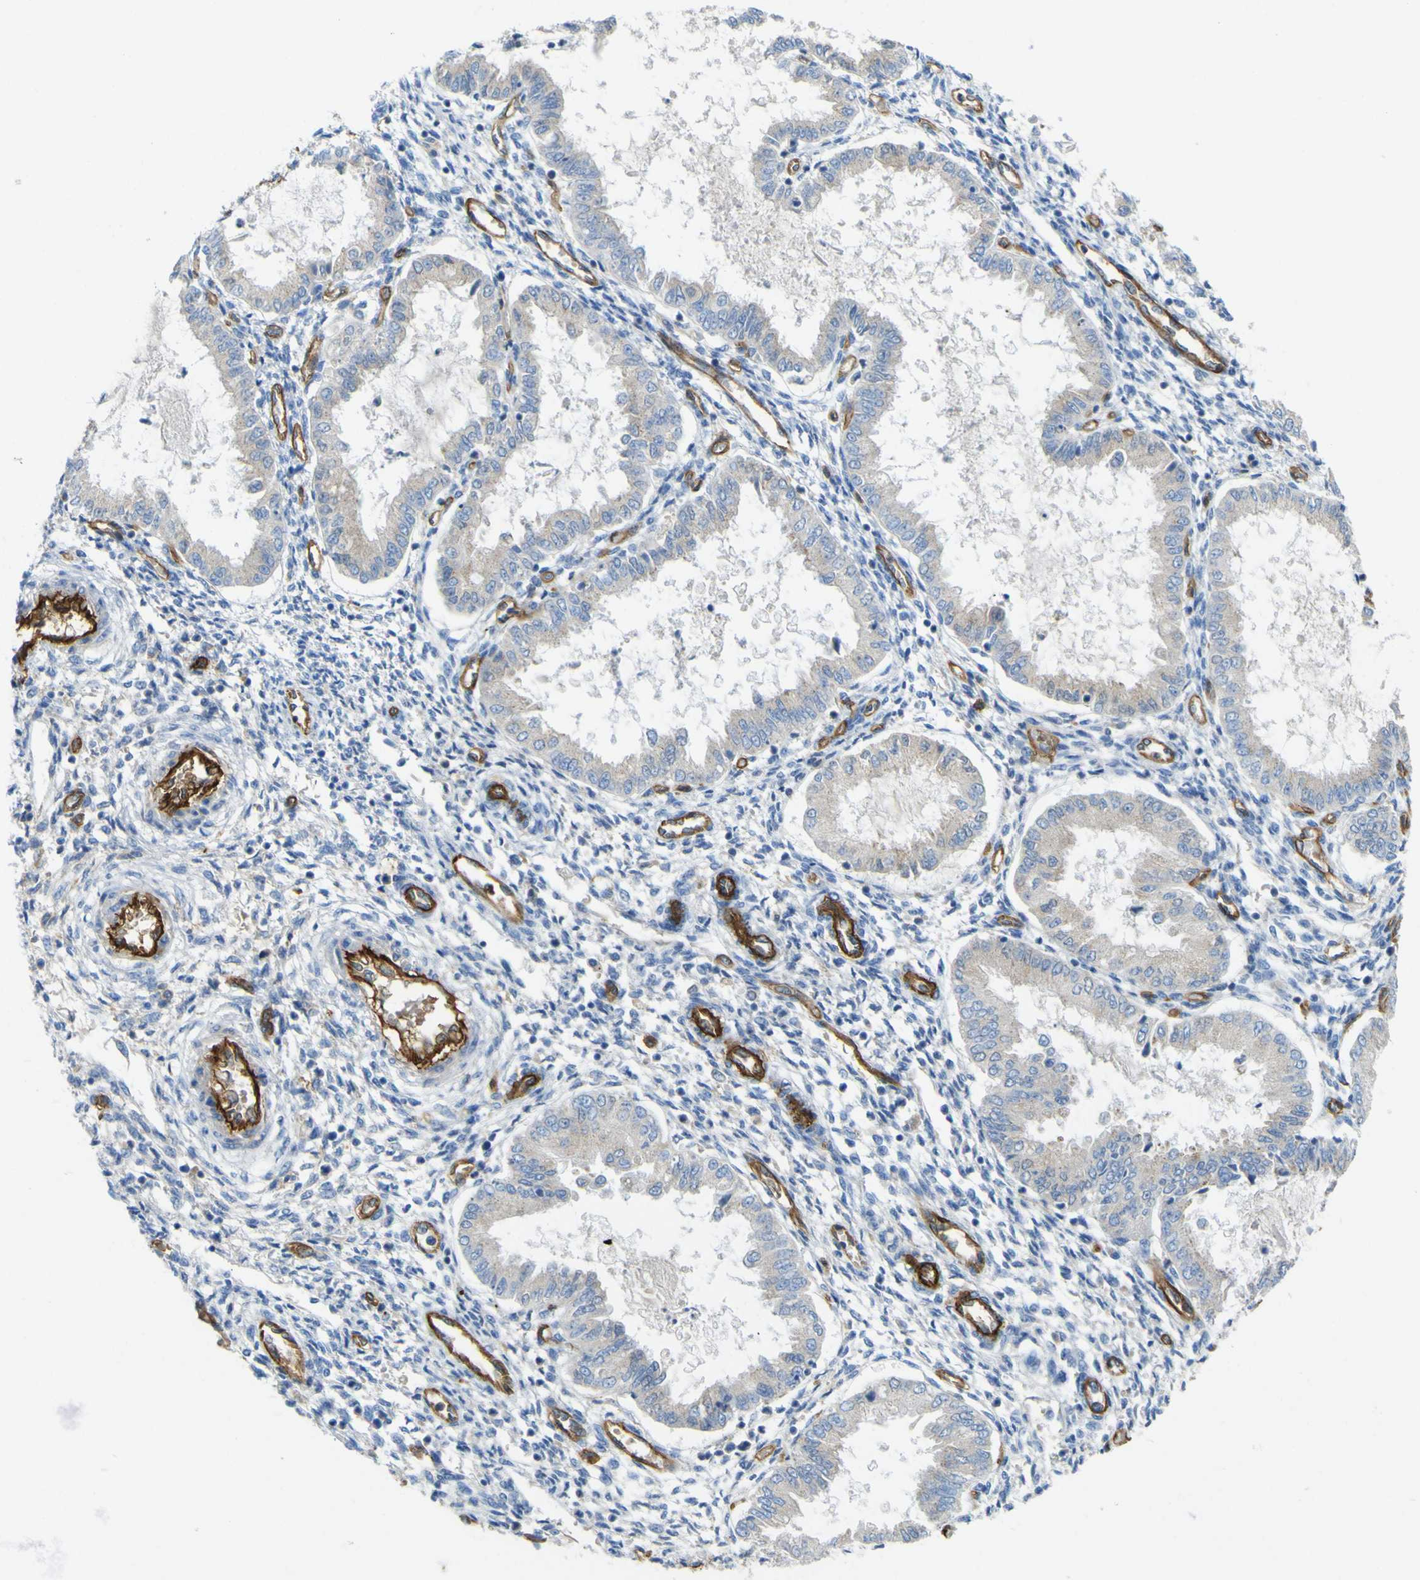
{"staining": {"intensity": "negative", "quantity": "none", "location": "none"}, "tissue": "endometrium", "cell_type": "Cells in endometrial stroma", "image_type": "normal", "snomed": [{"axis": "morphology", "description": "Normal tissue, NOS"}, {"axis": "topography", "description": "Endometrium"}], "caption": "The image shows no significant staining in cells in endometrial stroma of endometrium. Nuclei are stained in blue.", "gene": "CD93", "patient": {"sex": "female", "age": 33}}